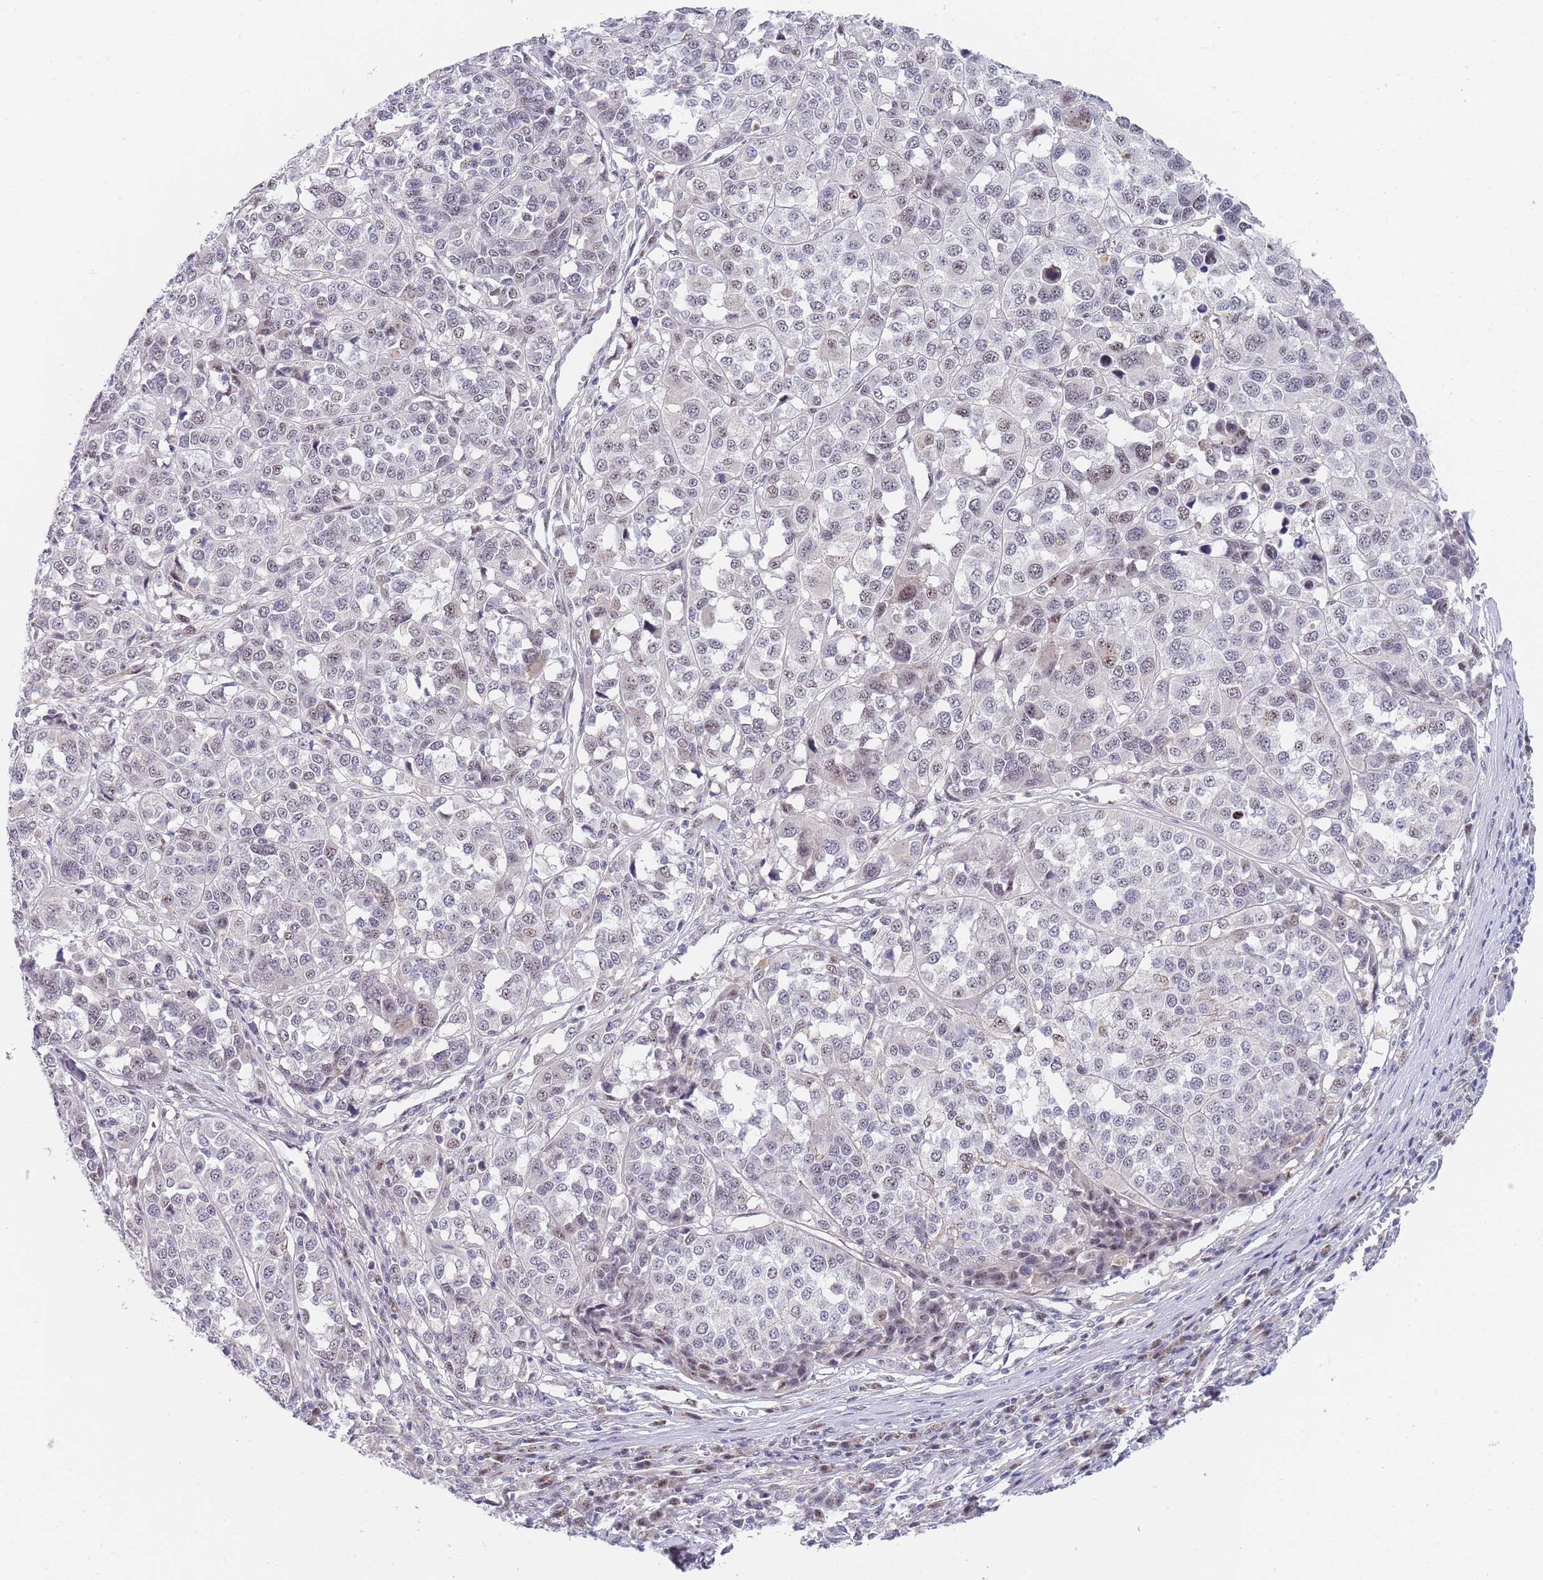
{"staining": {"intensity": "negative", "quantity": "none", "location": "none"}, "tissue": "melanoma", "cell_type": "Tumor cells", "image_type": "cancer", "snomed": [{"axis": "morphology", "description": "Malignant melanoma, Metastatic site"}, {"axis": "topography", "description": "Lymph node"}], "caption": "Immunohistochemical staining of melanoma exhibits no significant expression in tumor cells.", "gene": "PLCL2", "patient": {"sex": "male", "age": 44}}